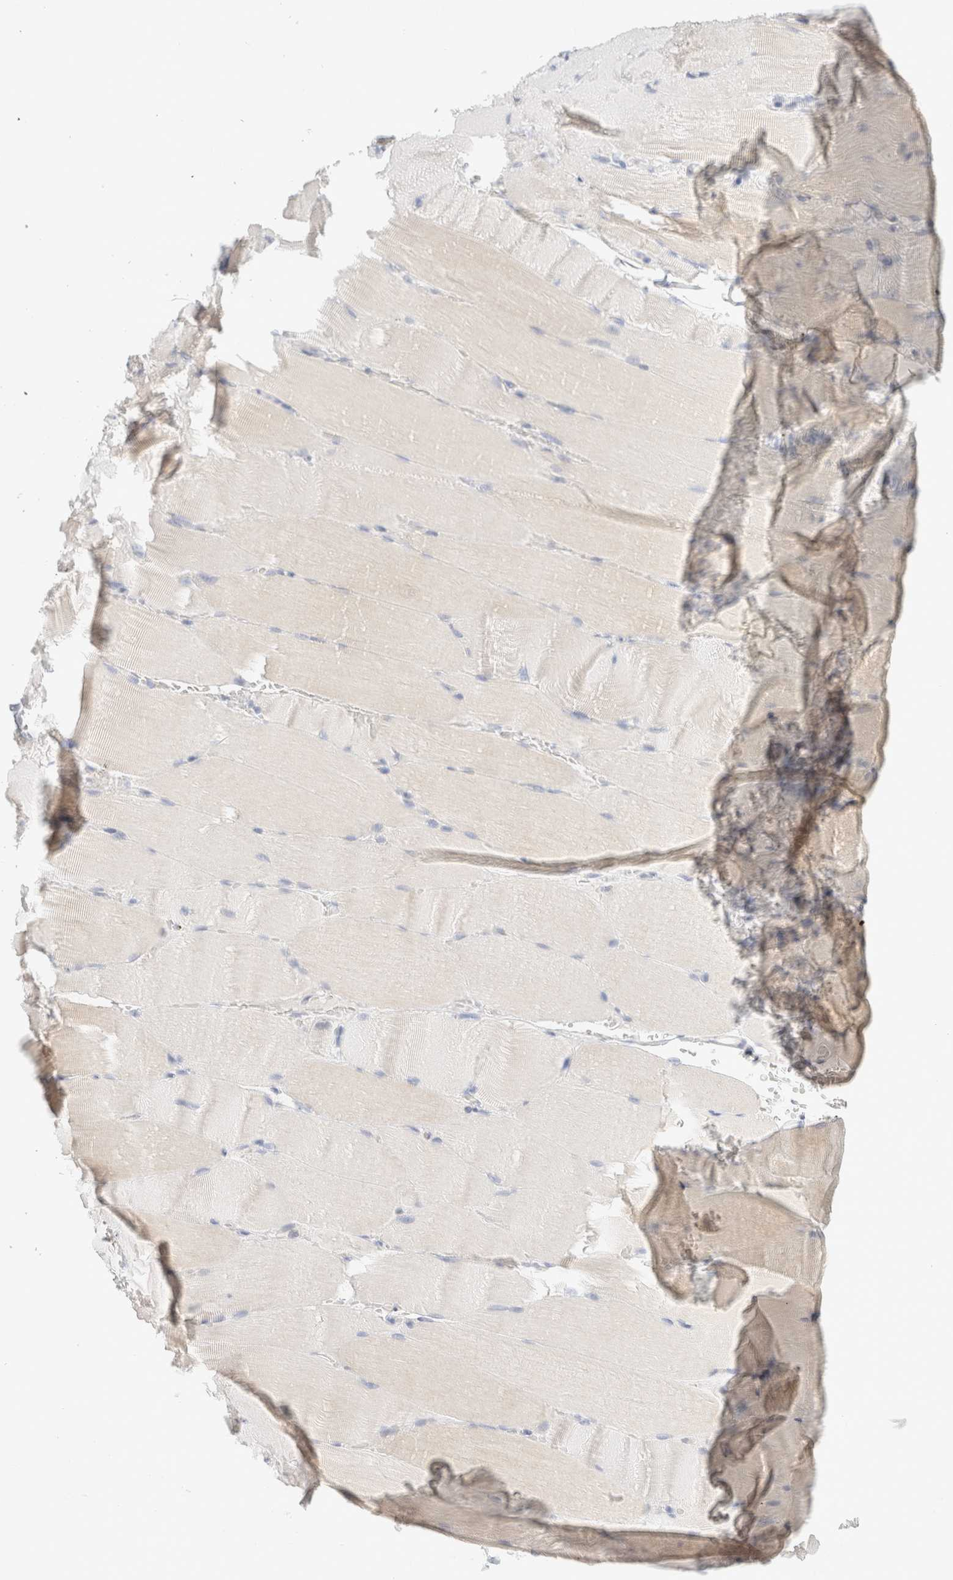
{"staining": {"intensity": "negative", "quantity": "none", "location": "none"}, "tissue": "skeletal muscle", "cell_type": "Myocytes", "image_type": "normal", "snomed": [{"axis": "morphology", "description": "Normal tissue, NOS"}, {"axis": "topography", "description": "Skeletal muscle"}, {"axis": "topography", "description": "Parathyroid gland"}], "caption": "Myocytes are negative for protein expression in normal human skeletal muscle. (DAB immunohistochemistry visualized using brightfield microscopy, high magnification).", "gene": "HDHD3", "patient": {"sex": "female", "age": 37}}